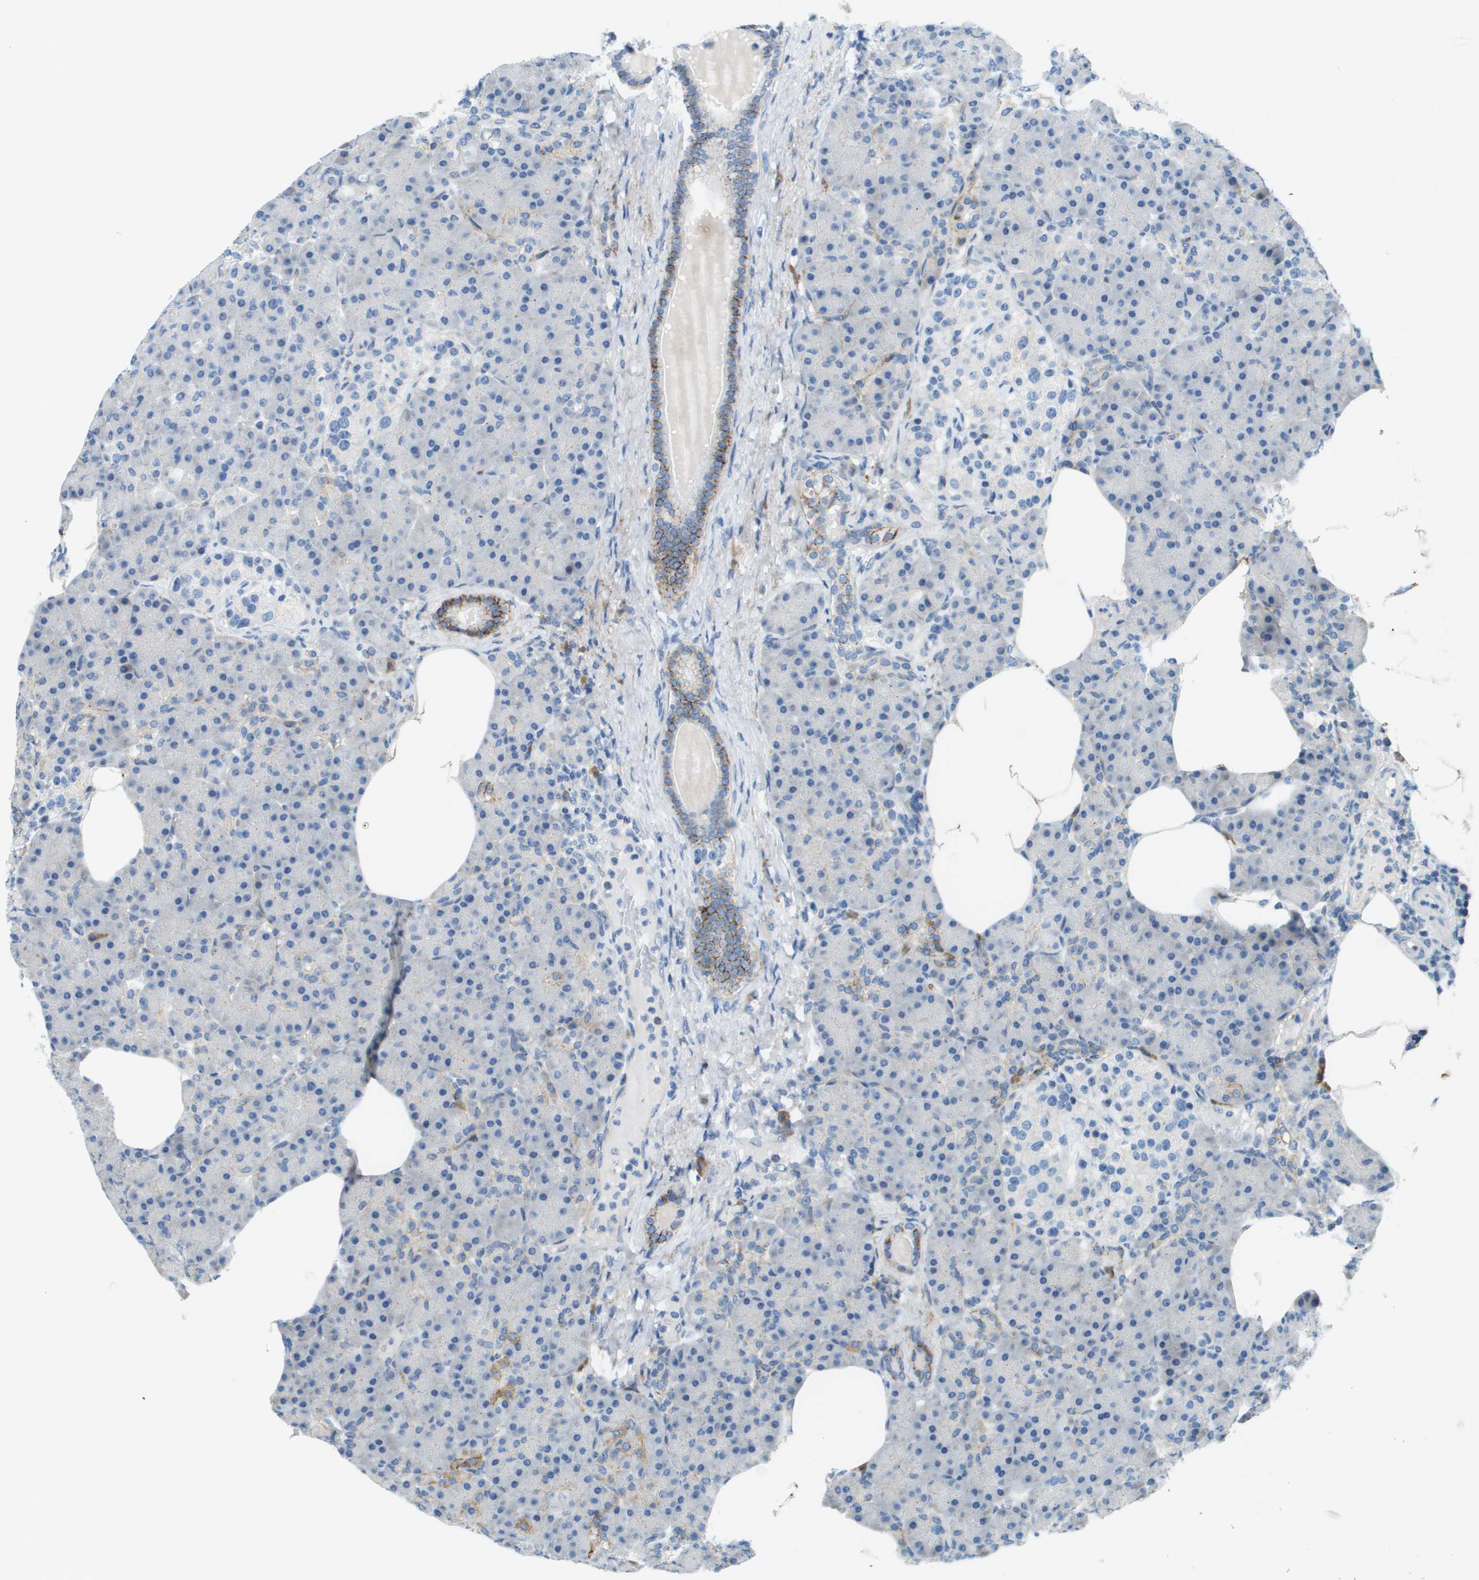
{"staining": {"intensity": "moderate", "quantity": "<25%", "location": "cytoplasmic/membranous"}, "tissue": "pancreas", "cell_type": "Exocrine glandular cells", "image_type": "normal", "snomed": [{"axis": "morphology", "description": "Normal tissue, NOS"}, {"axis": "topography", "description": "Pancreas"}], "caption": "Pancreas stained for a protein demonstrates moderate cytoplasmic/membranous positivity in exocrine glandular cells. The staining was performed using DAB to visualize the protein expression in brown, while the nuclei were stained in blue with hematoxylin (Magnification: 20x).", "gene": "SDC1", "patient": {"sex": "female", "age": 70}}